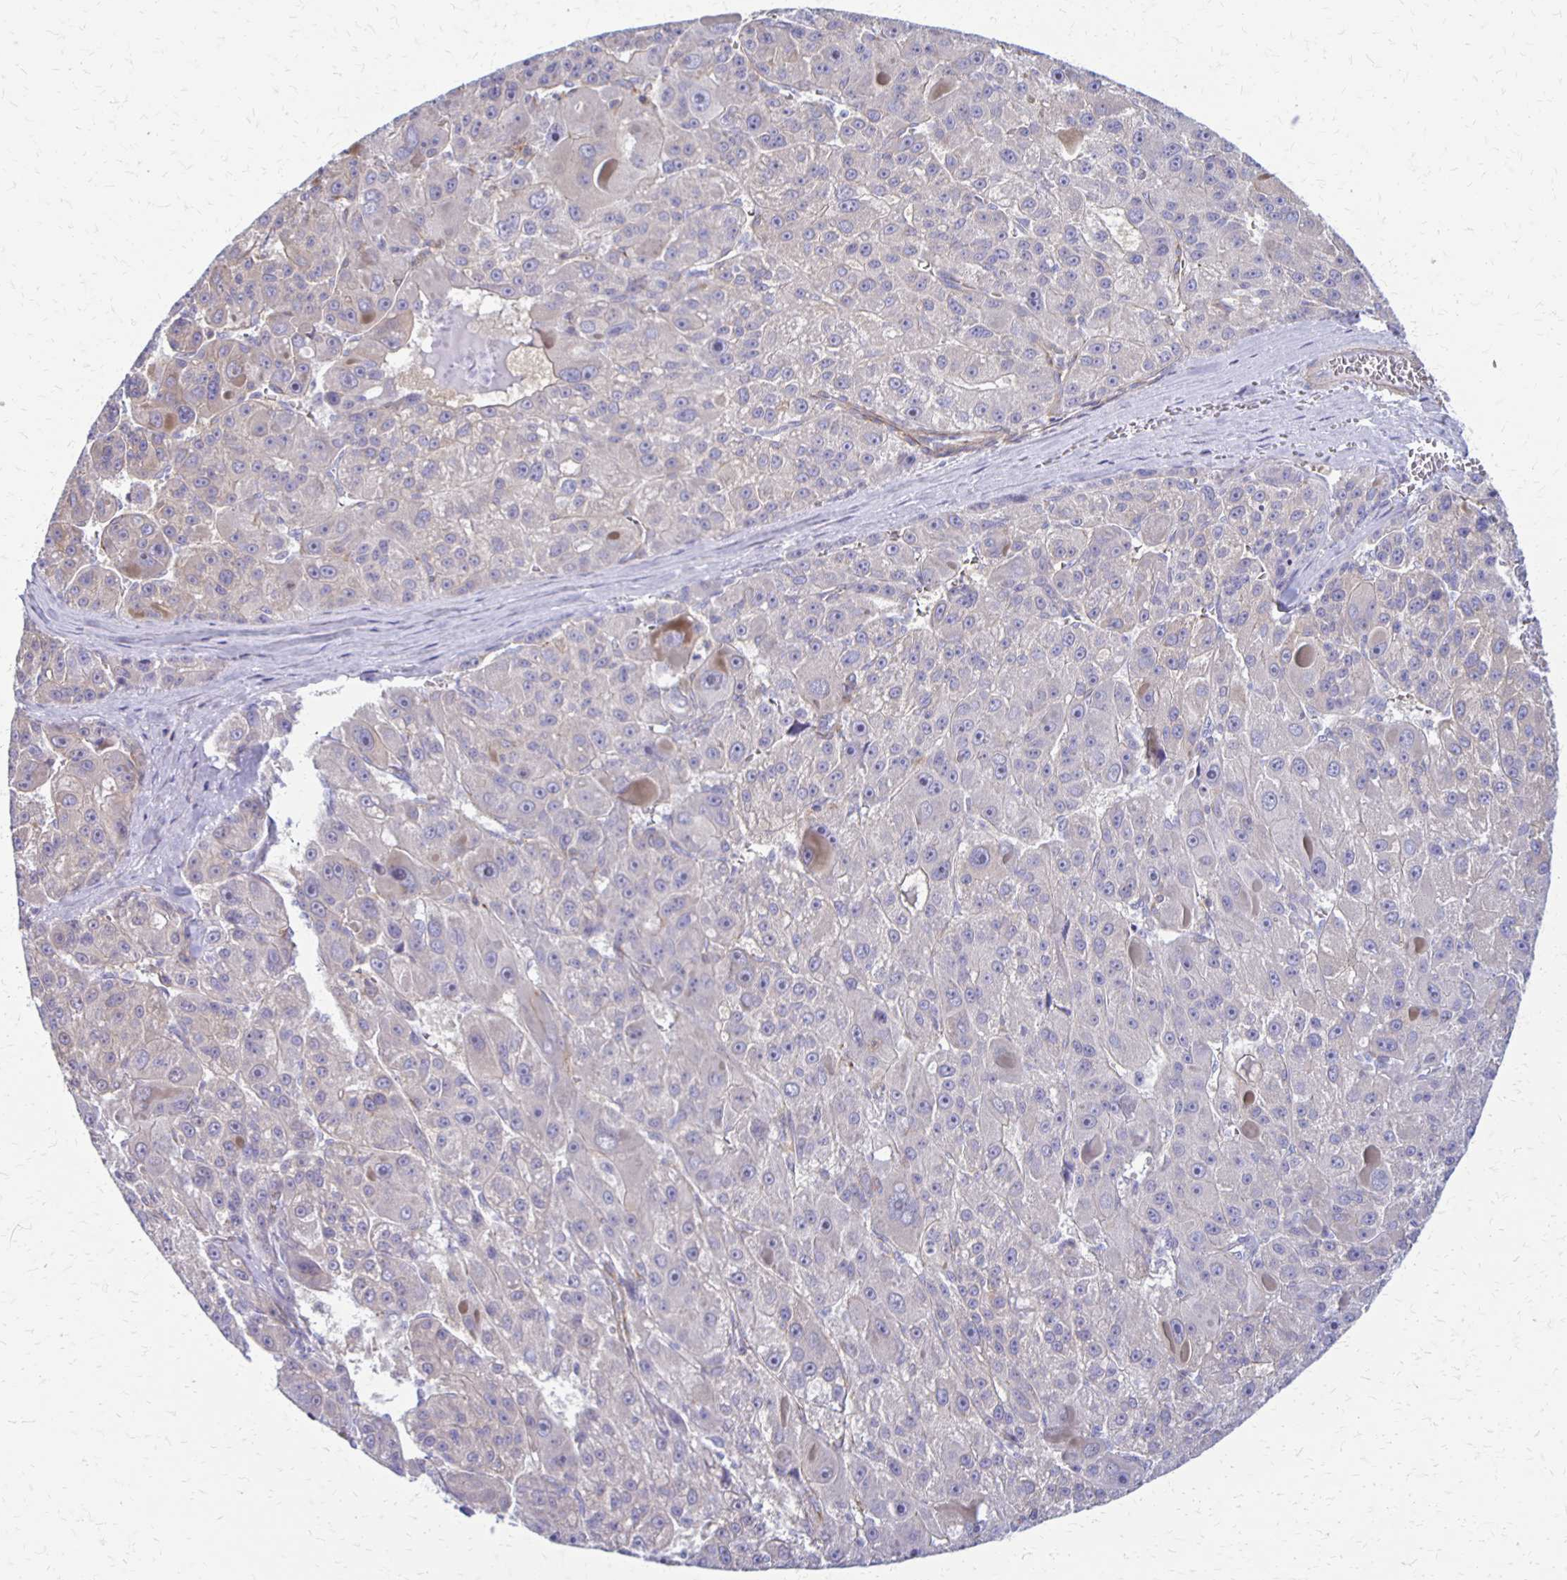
{"staining": {"intensity": "negative", "quantity": "none", "location": "none"}, "tissue": "liver cancer", "cell_type": "Tumor cells", "image_type": "cancer", "snomed": [{"axis": "morphology", "description": "Carcinoma, Hepatocellular, NOS"}, {"axis": "topography", "description": "Liver"}], "caption": "DAB (3,3'-diaminobenzidine) immunohistochemical staining of hepatocellular carcinoma (liver) demonstrates no significant positivity in tumor cells.", "gene": "SEPTIN5", "patient": {"sex": "male", "age": 76}}